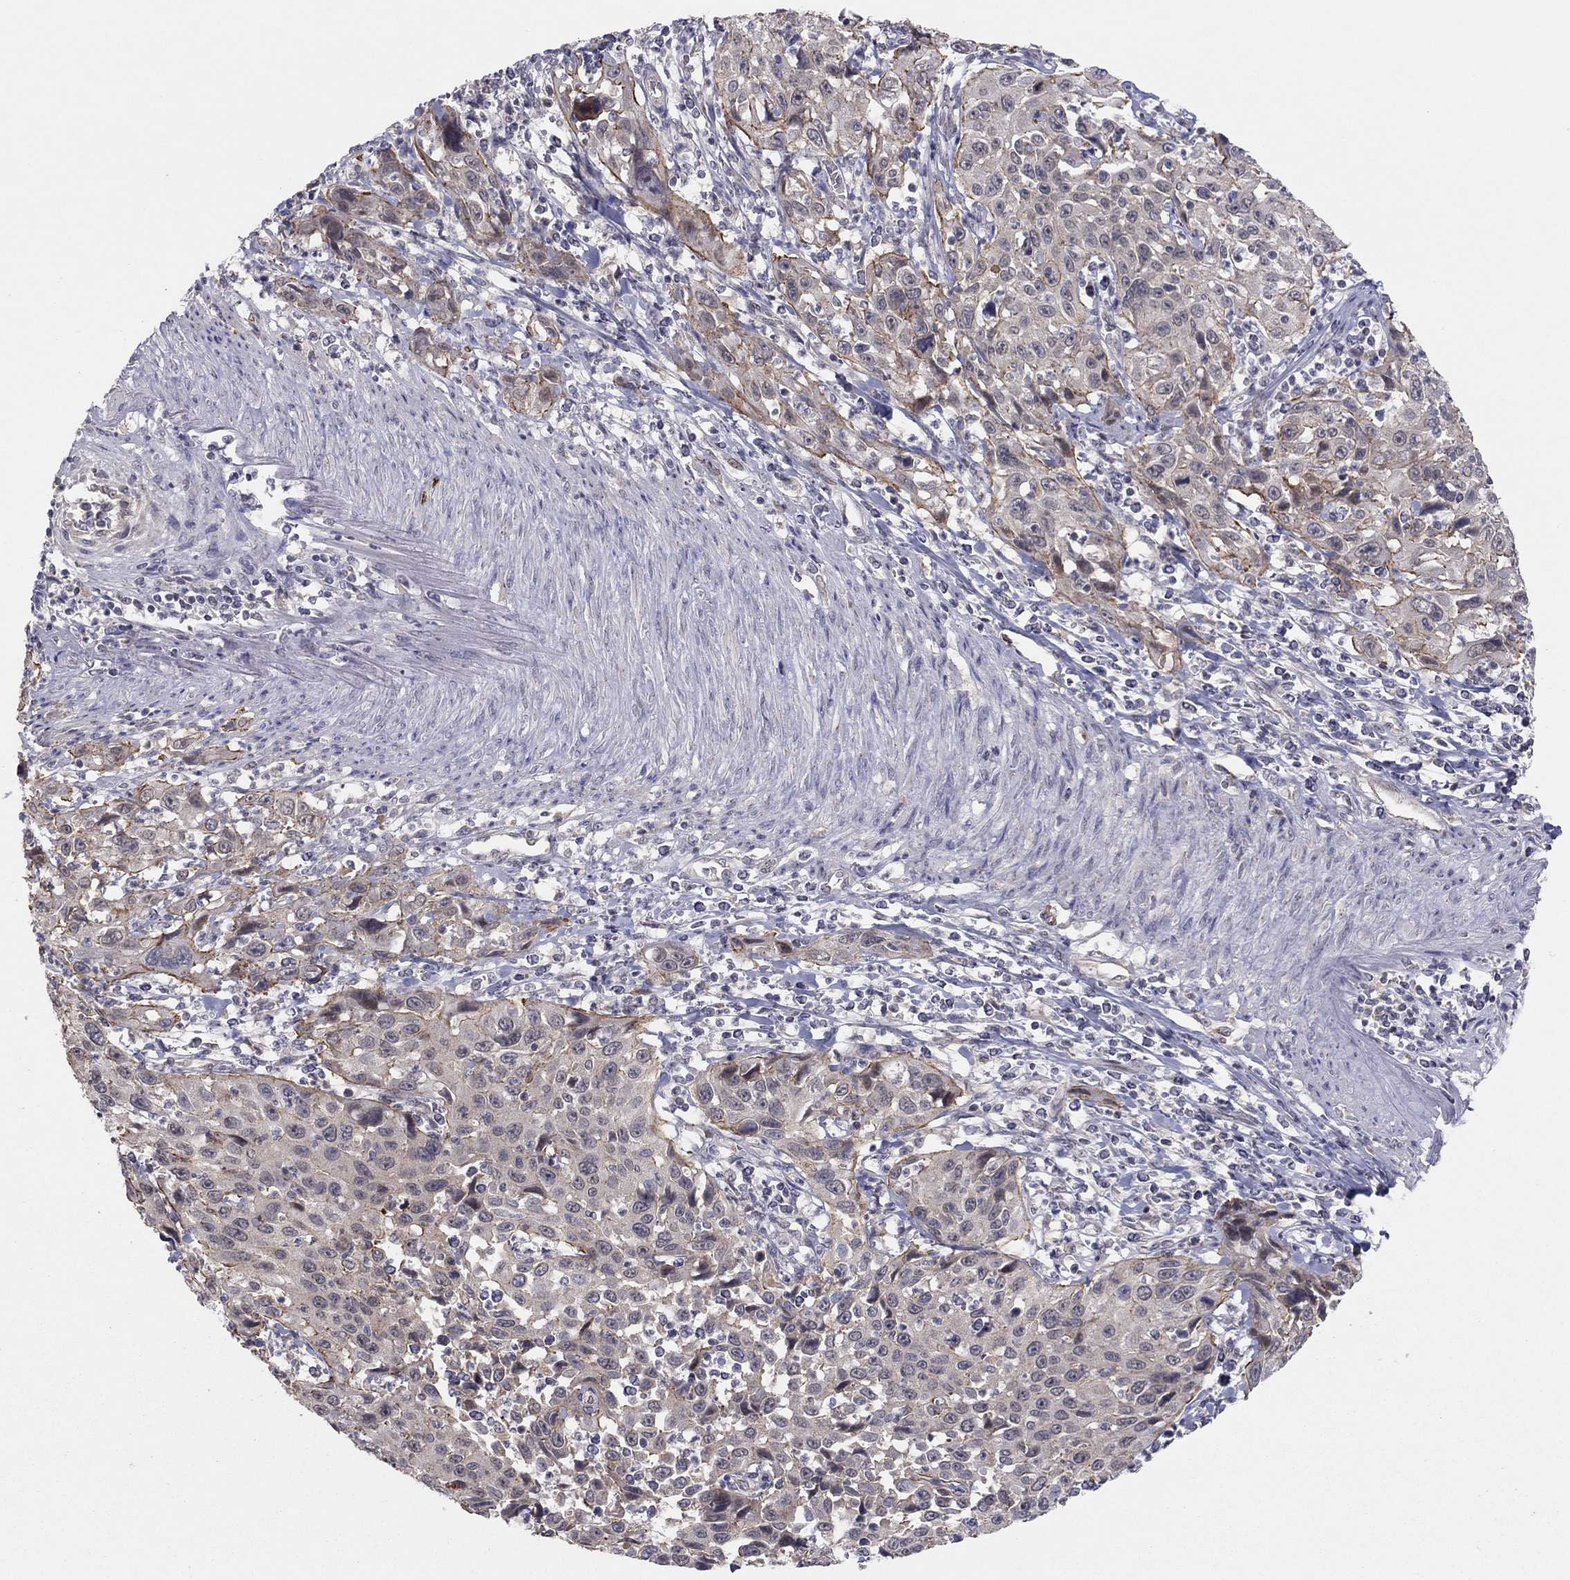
{"staining": {"intensity": "negative", "quantity": "none", "location": "none"}, "tissue": "cervical cancer", "cell_type": "Tumor cells", "image_type": "cancer", "snomed": [{"axis": "morphology", "description": "Squamous cell carcinoma, NOS"}, {"axis": "topography", "description": "Cervix"}], "caption": "There is no significant positivity in tumor cells of squamous cell carcinoma (cervical).", "gene": "CRACDL", "patient": {"sex": "female", "age": 26}}